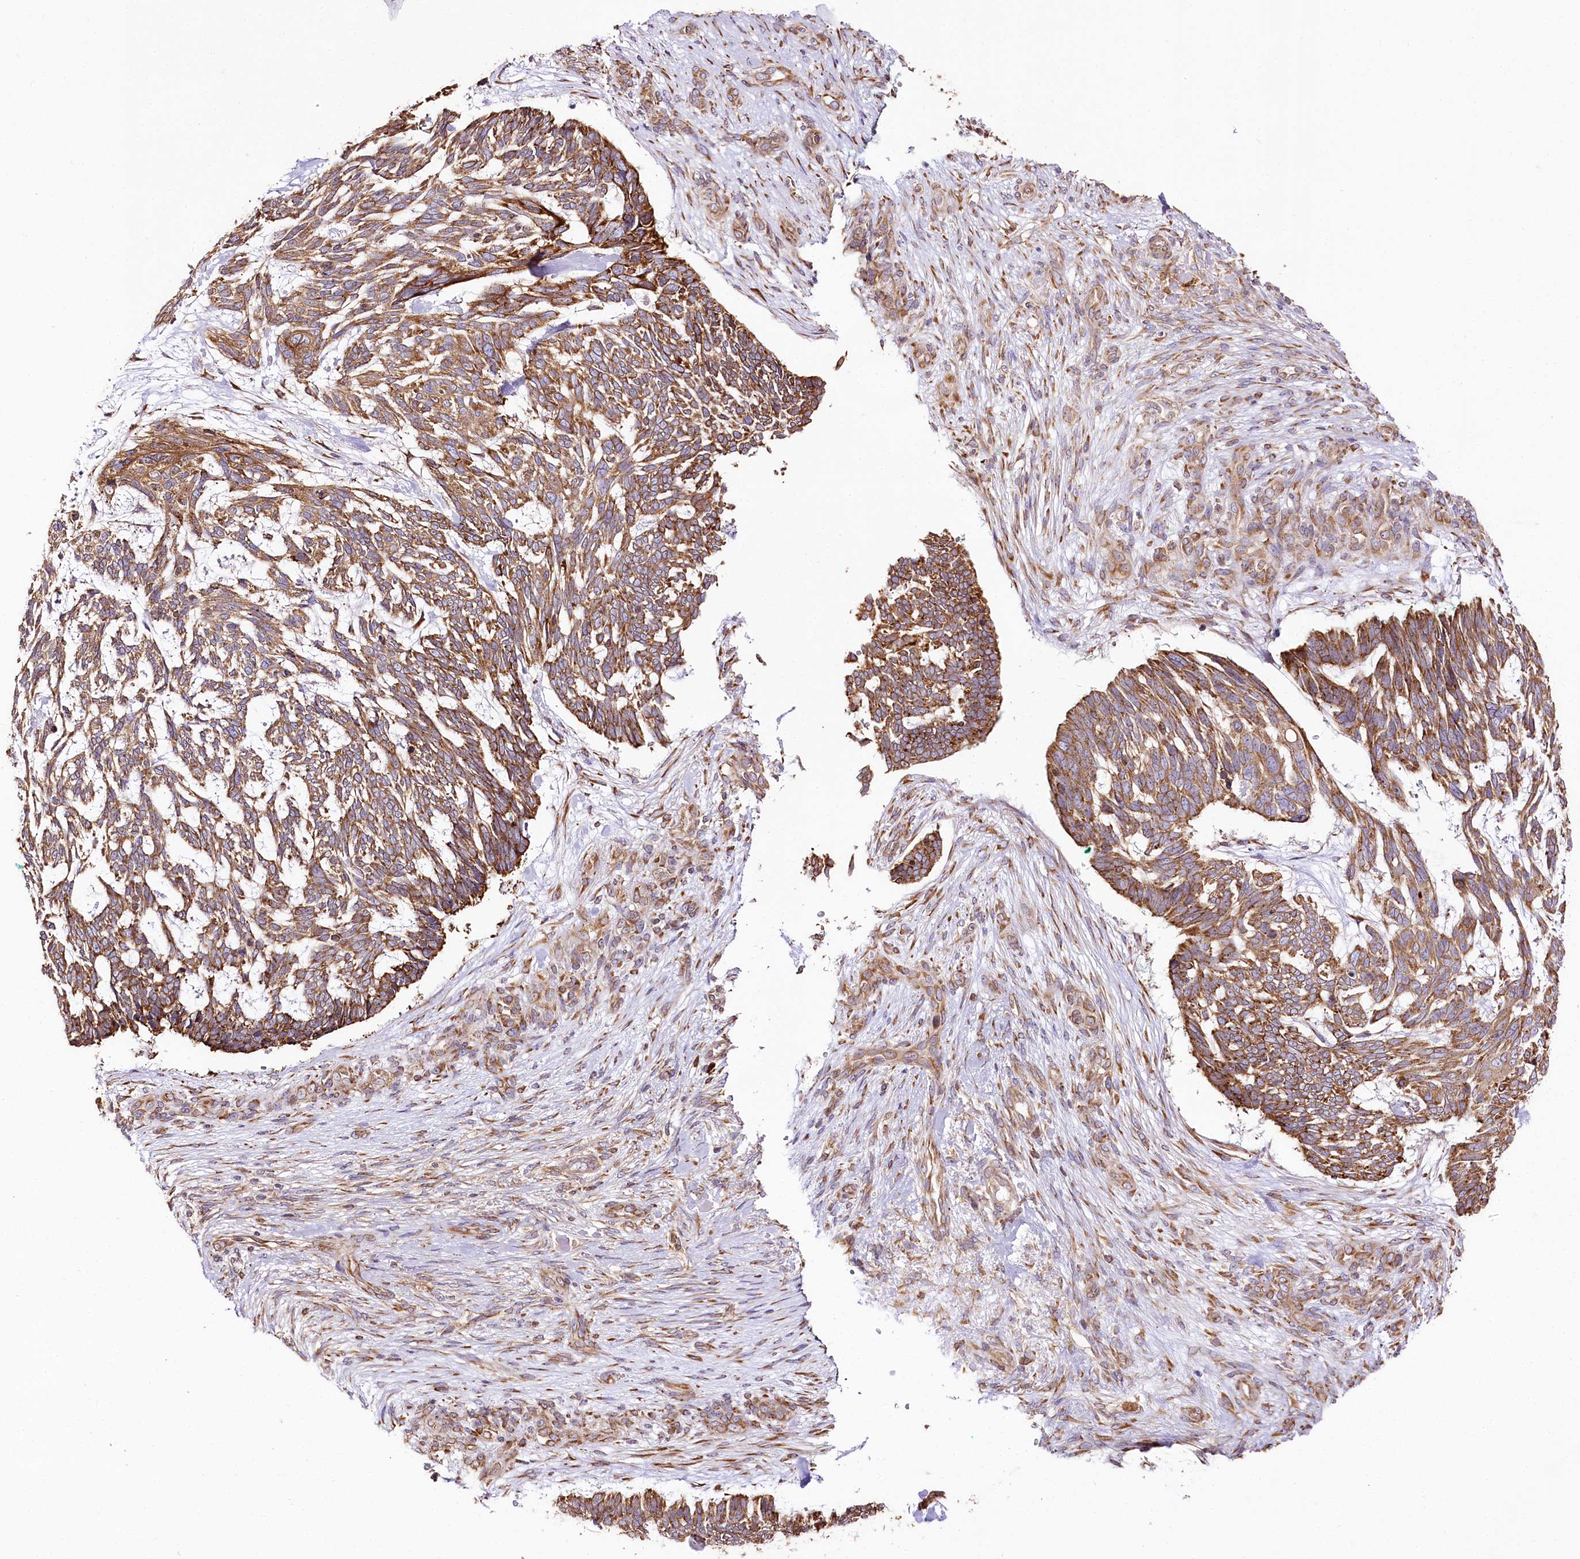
{"staining": {"intensity": "moderate", "quantity": ">75%", "location": "cytoplasmic/membranous"}, "tissue": "skin cancer", "cell_type": "Tumor cells", "image_type": "cancer", "snomed": [{"axis": "morphology", "description": "Basal cell carcinoma"}, {"axis": "topography", "description": "Skin"}], "caption": "DAB (3,3'-diaminobenzidine) immunohistochemical staining of human skin cancer (basal cell carcinoma) displays moderate cytoplasmic/membranous protein expression in approximately >75% of tumor cells. (IHC, brightfield microscopy, high magnification).", "gene": "CNPY2", "patient": {"sex": "male", "age": 88}}